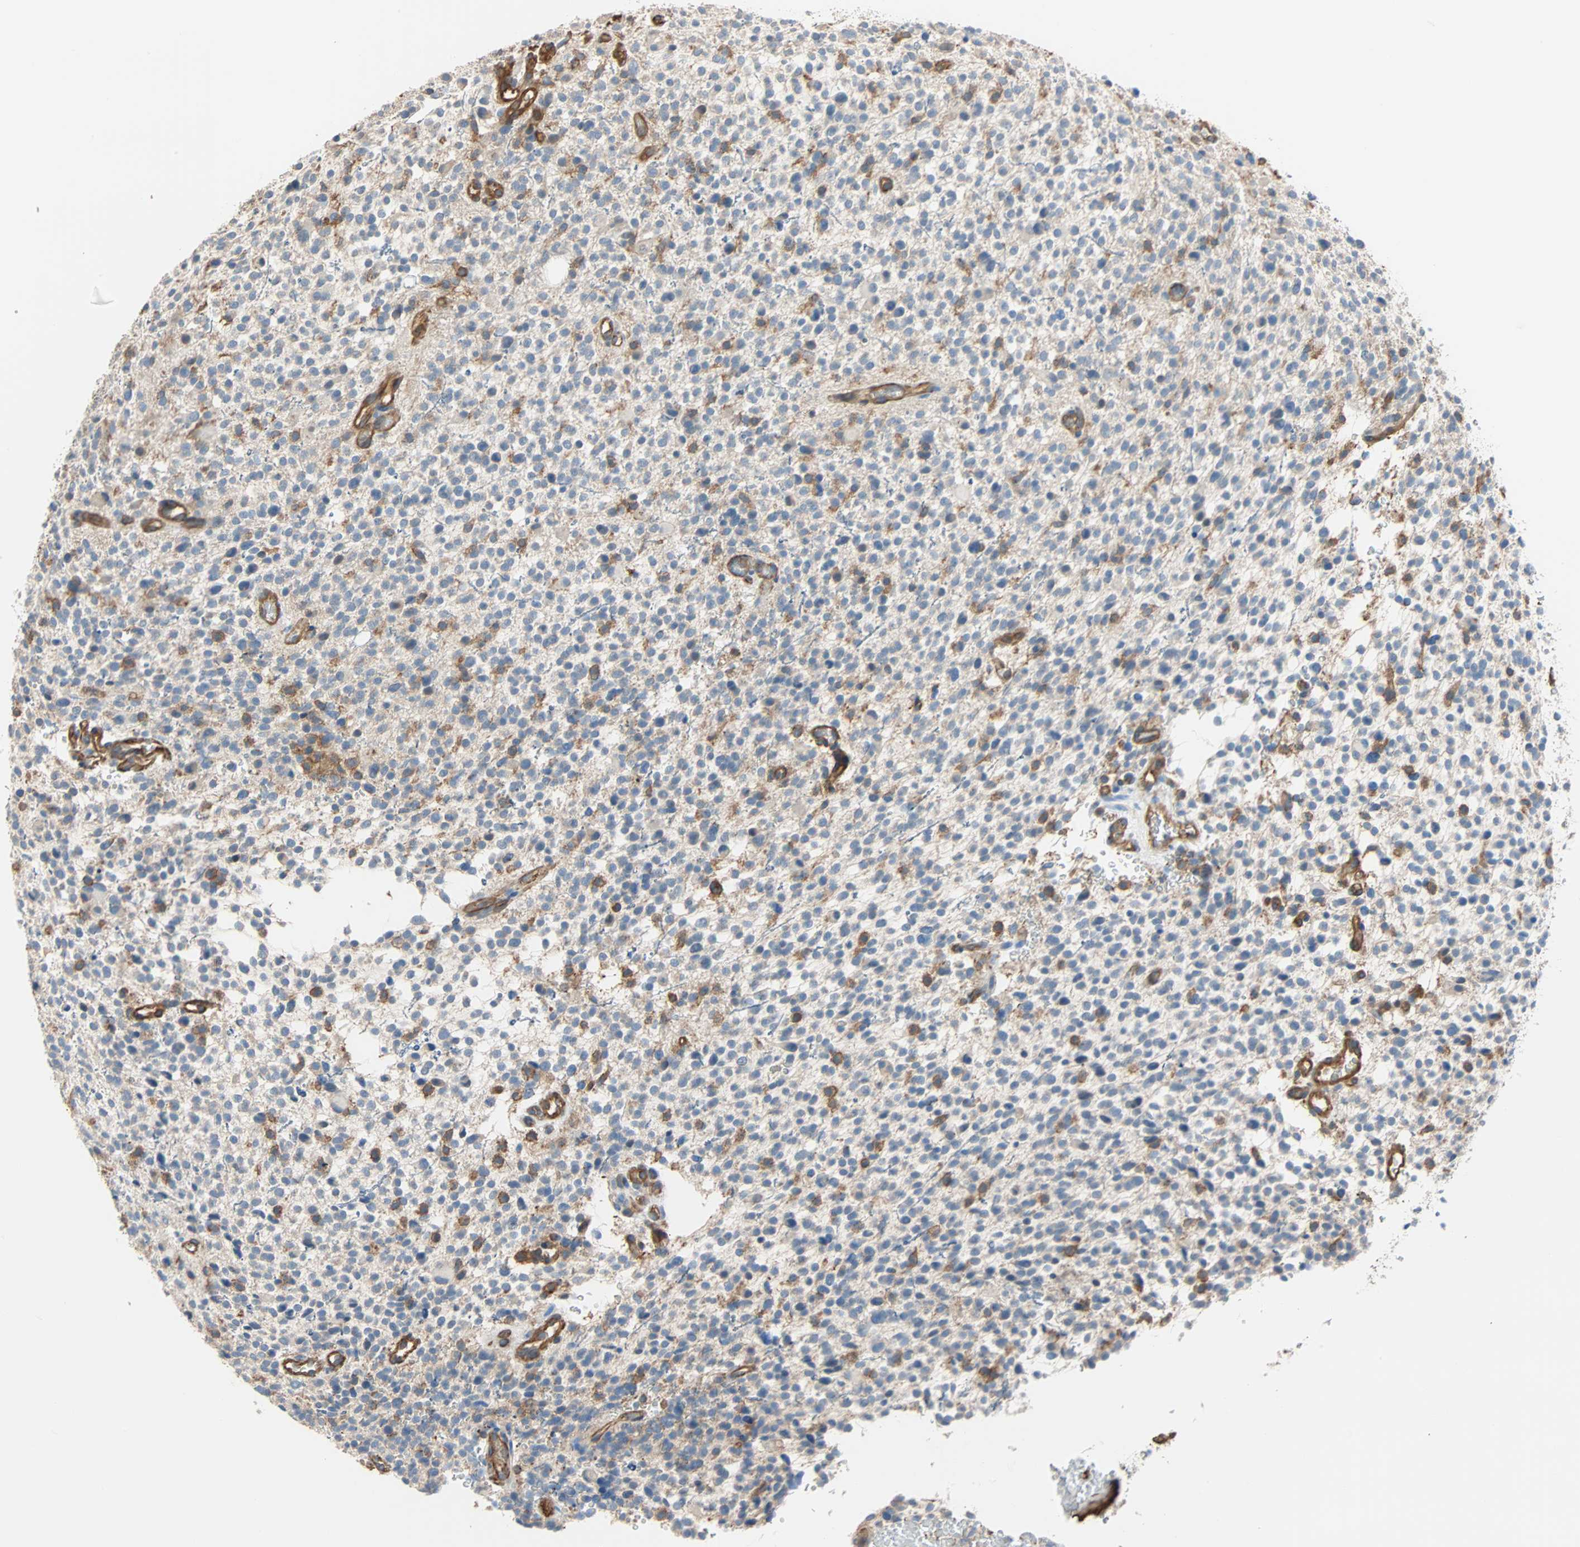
{"staining": {"intensity": "negative", "quantity": "none", "location": "none"}, "tissue": "glioma", "cell_type": "Tumor cells", "image_type": "cancer", "snomed": [{"axis": "morphology", "description": "Glioma, malignant, High grade"}, {"axis": "topography", "description": "Brain"}], "caption": "Tumor cells are negative for protein expression in human malignant glioma (high-grade).", "gene": "GALNT10", "patient": {"sex": "male", "age": 48}}